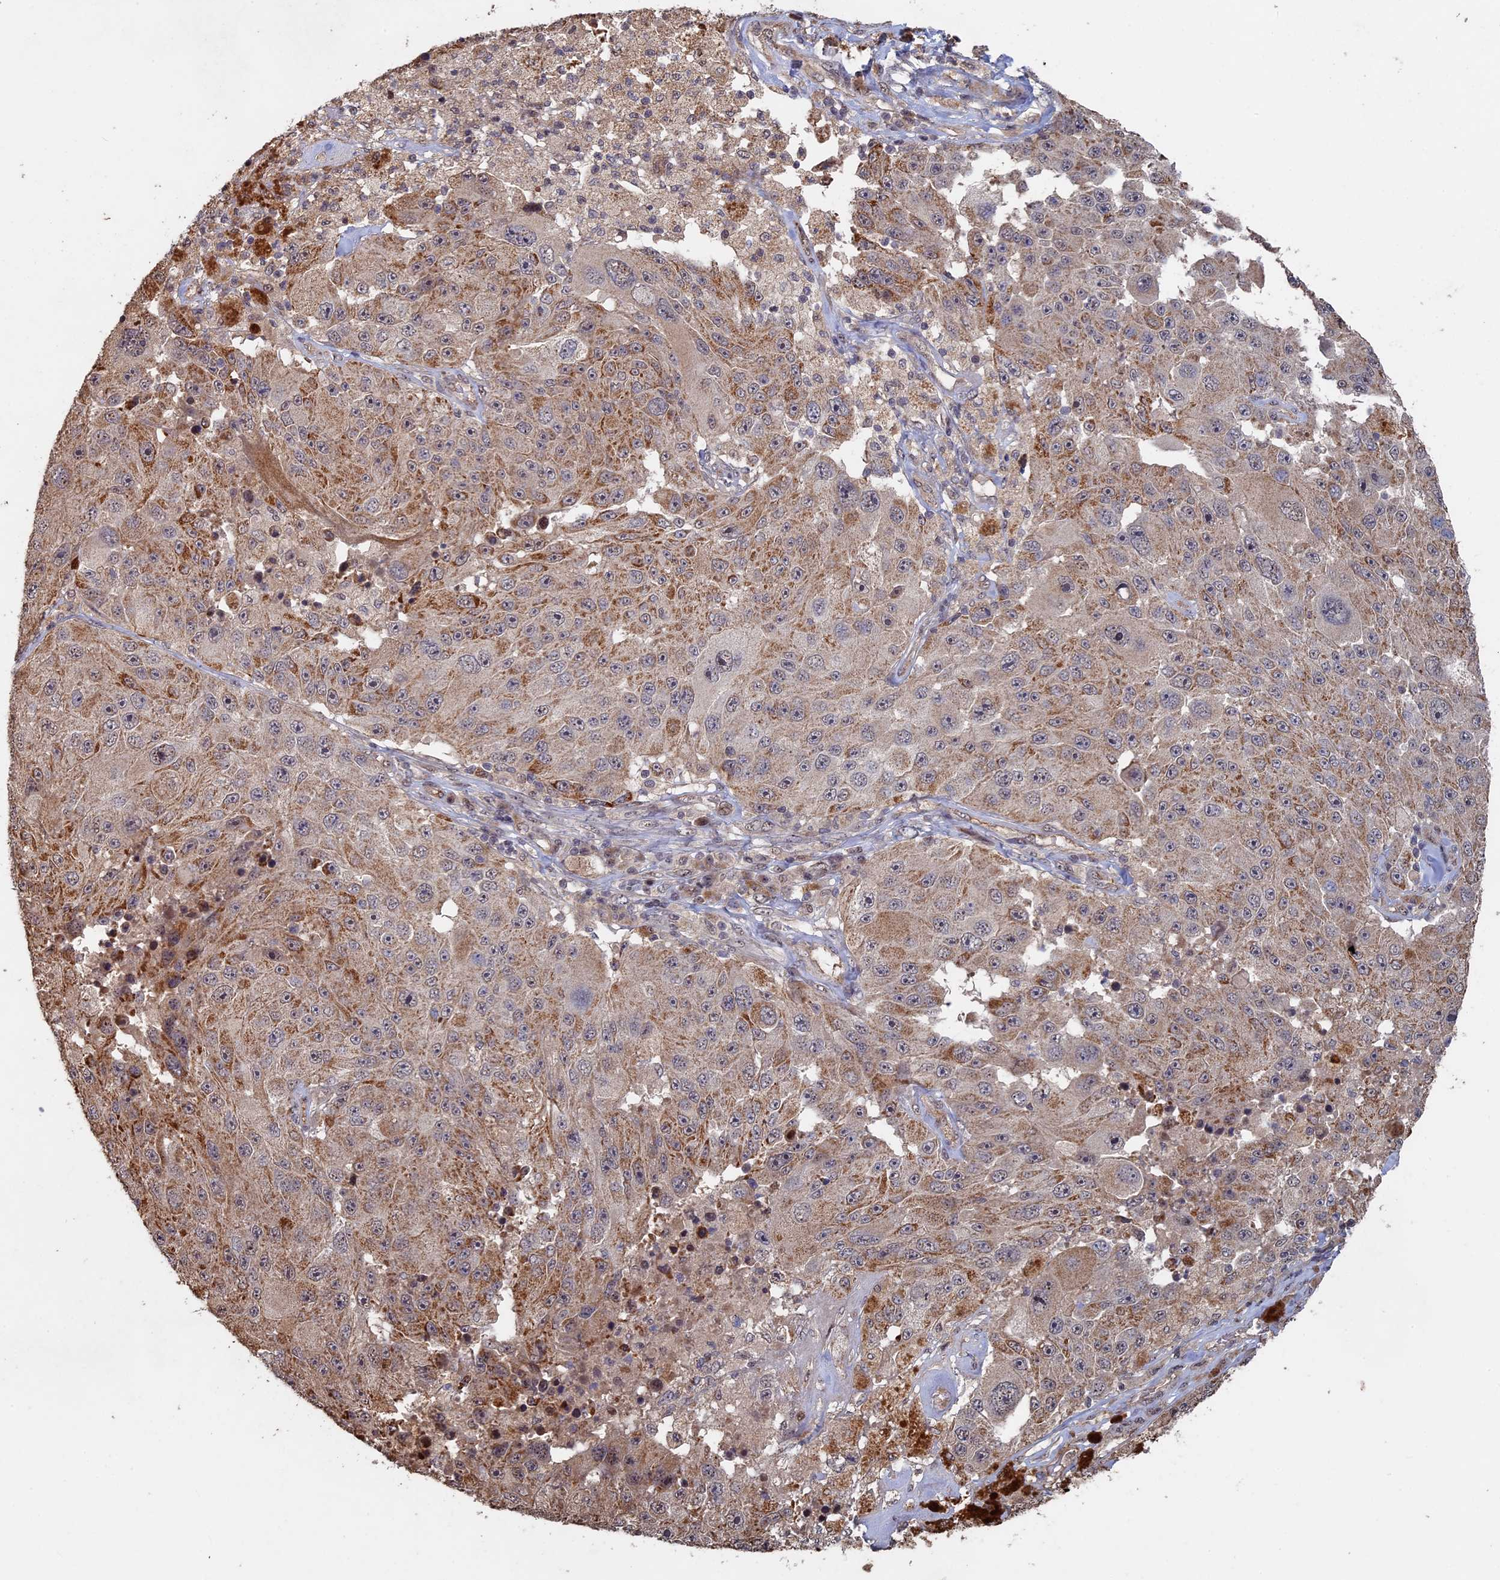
{"staining": {"intensity": "moderate", "quantity": ">75%", "location": "cytoplasmic/membranous"}, "tissue": "melanoma", "cell_type": "Tumor cells", "image_type": "cancer", "snomed": [{"axis": "morphology", "description": "Malignant melanoma, Metastatic site"}, {"axis": "topography", "description": "Lymph node"}], "caption": "The photomicrograph shows immunohistochemical staining of malignant melanoma (metastatic site). There is moderate cytoplasmic/membranous expression is present in approximately >75% of tumor cells. (DAB (3,3'-diaminobenzidine) IHC, brown staining for protein, blue staining for nuclei).", "gene": "KIAA1328", "patient": {"sex": "male", "age": 62}}